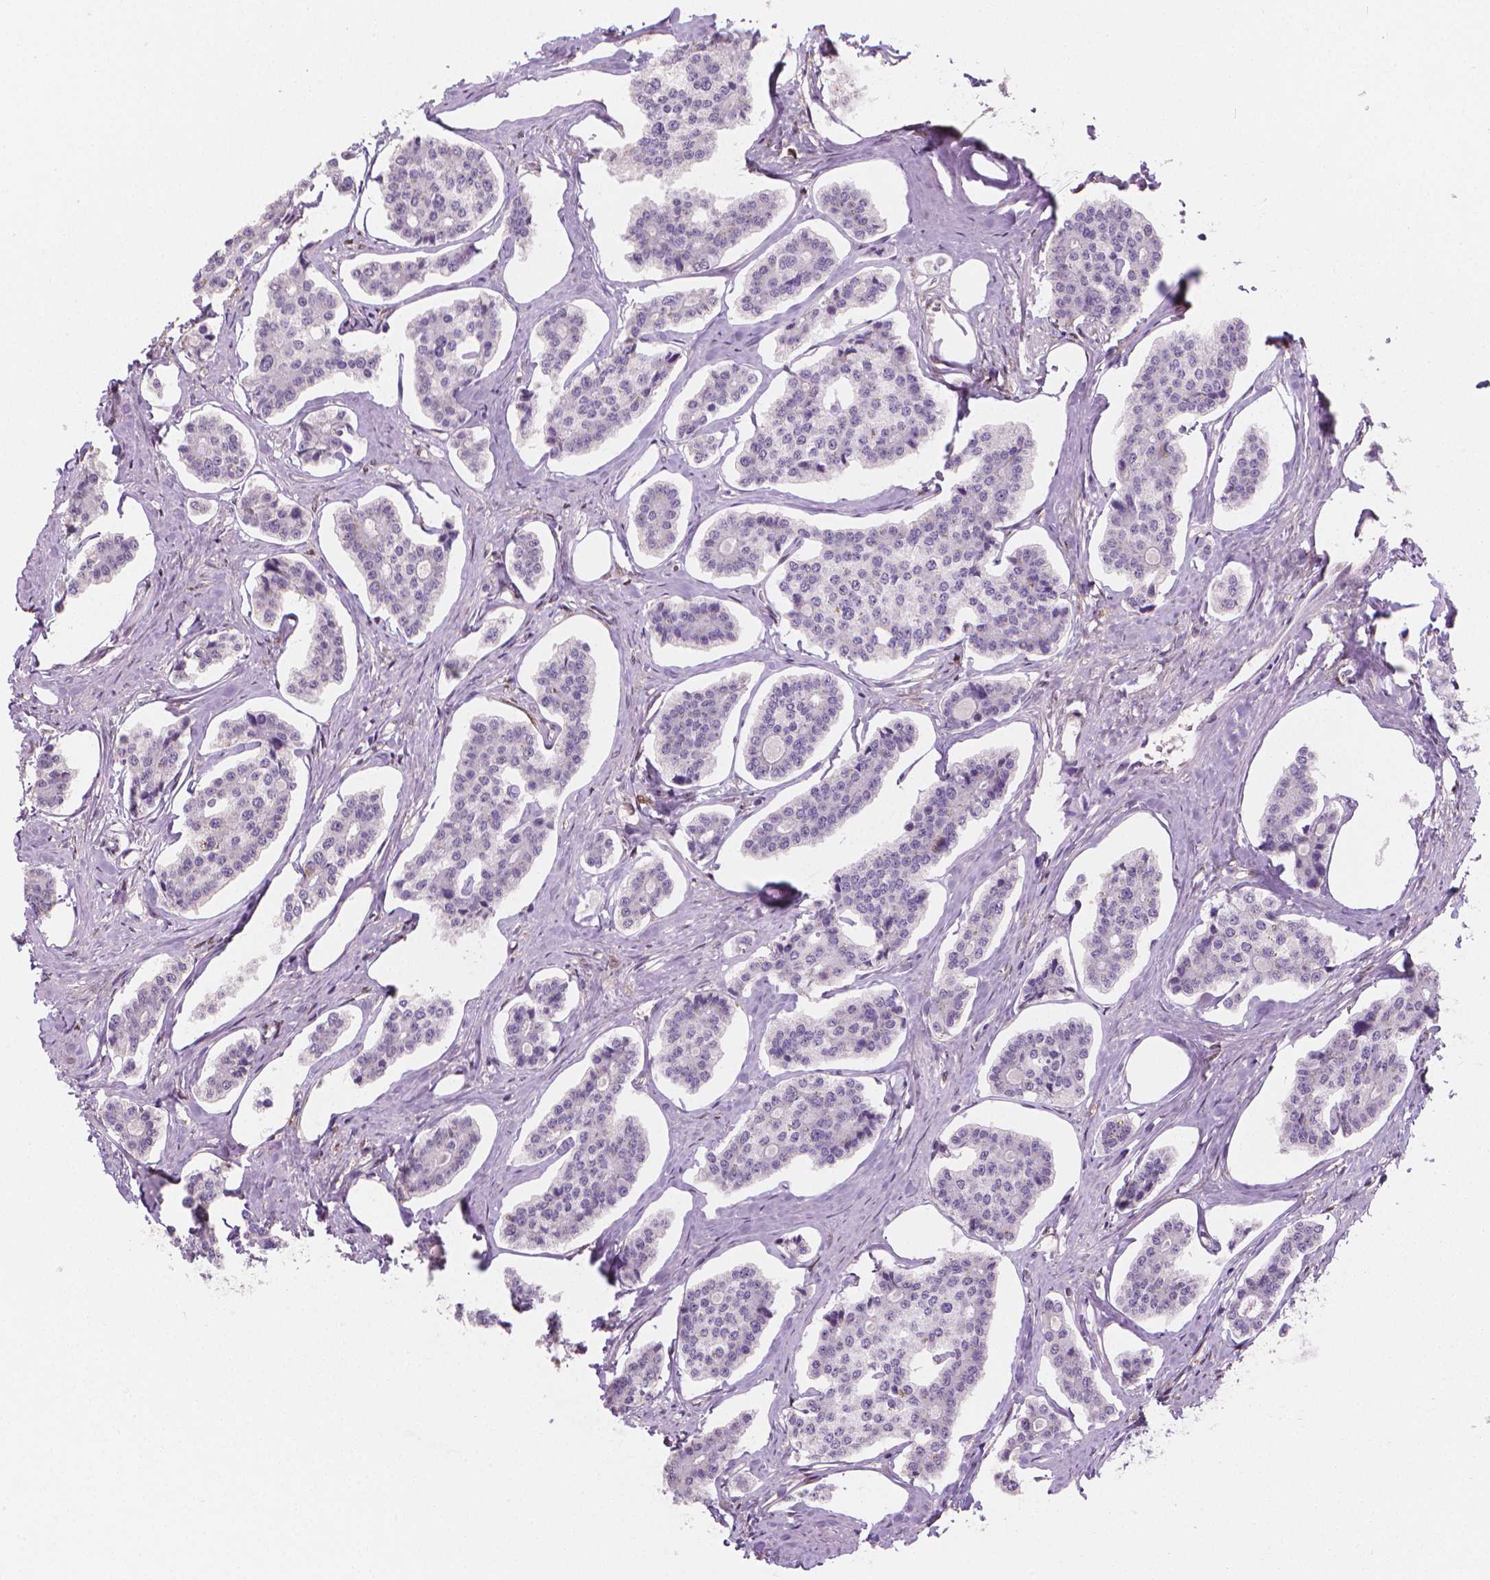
{"staining": {"intensity": "negative", "quantity": "none", "location": "none"}, "tissue": "carcinoid", "cell_type": "Tumor cells", "image_type": "cancer", "snomed": [{"axis": "morphology", "description": "Carcinoid, malignant, NOS"}, {"axis": "topography", "description": "Small intestine"}], "caption": "Immunohistochemistry (IHC) photomicrograph of malignant carcinoid stained for a protein (brown), which demonstrates no expression in tumor cells.", "gene": "TNFAIP2", "patient": {"sex": "female", "age": 65}}